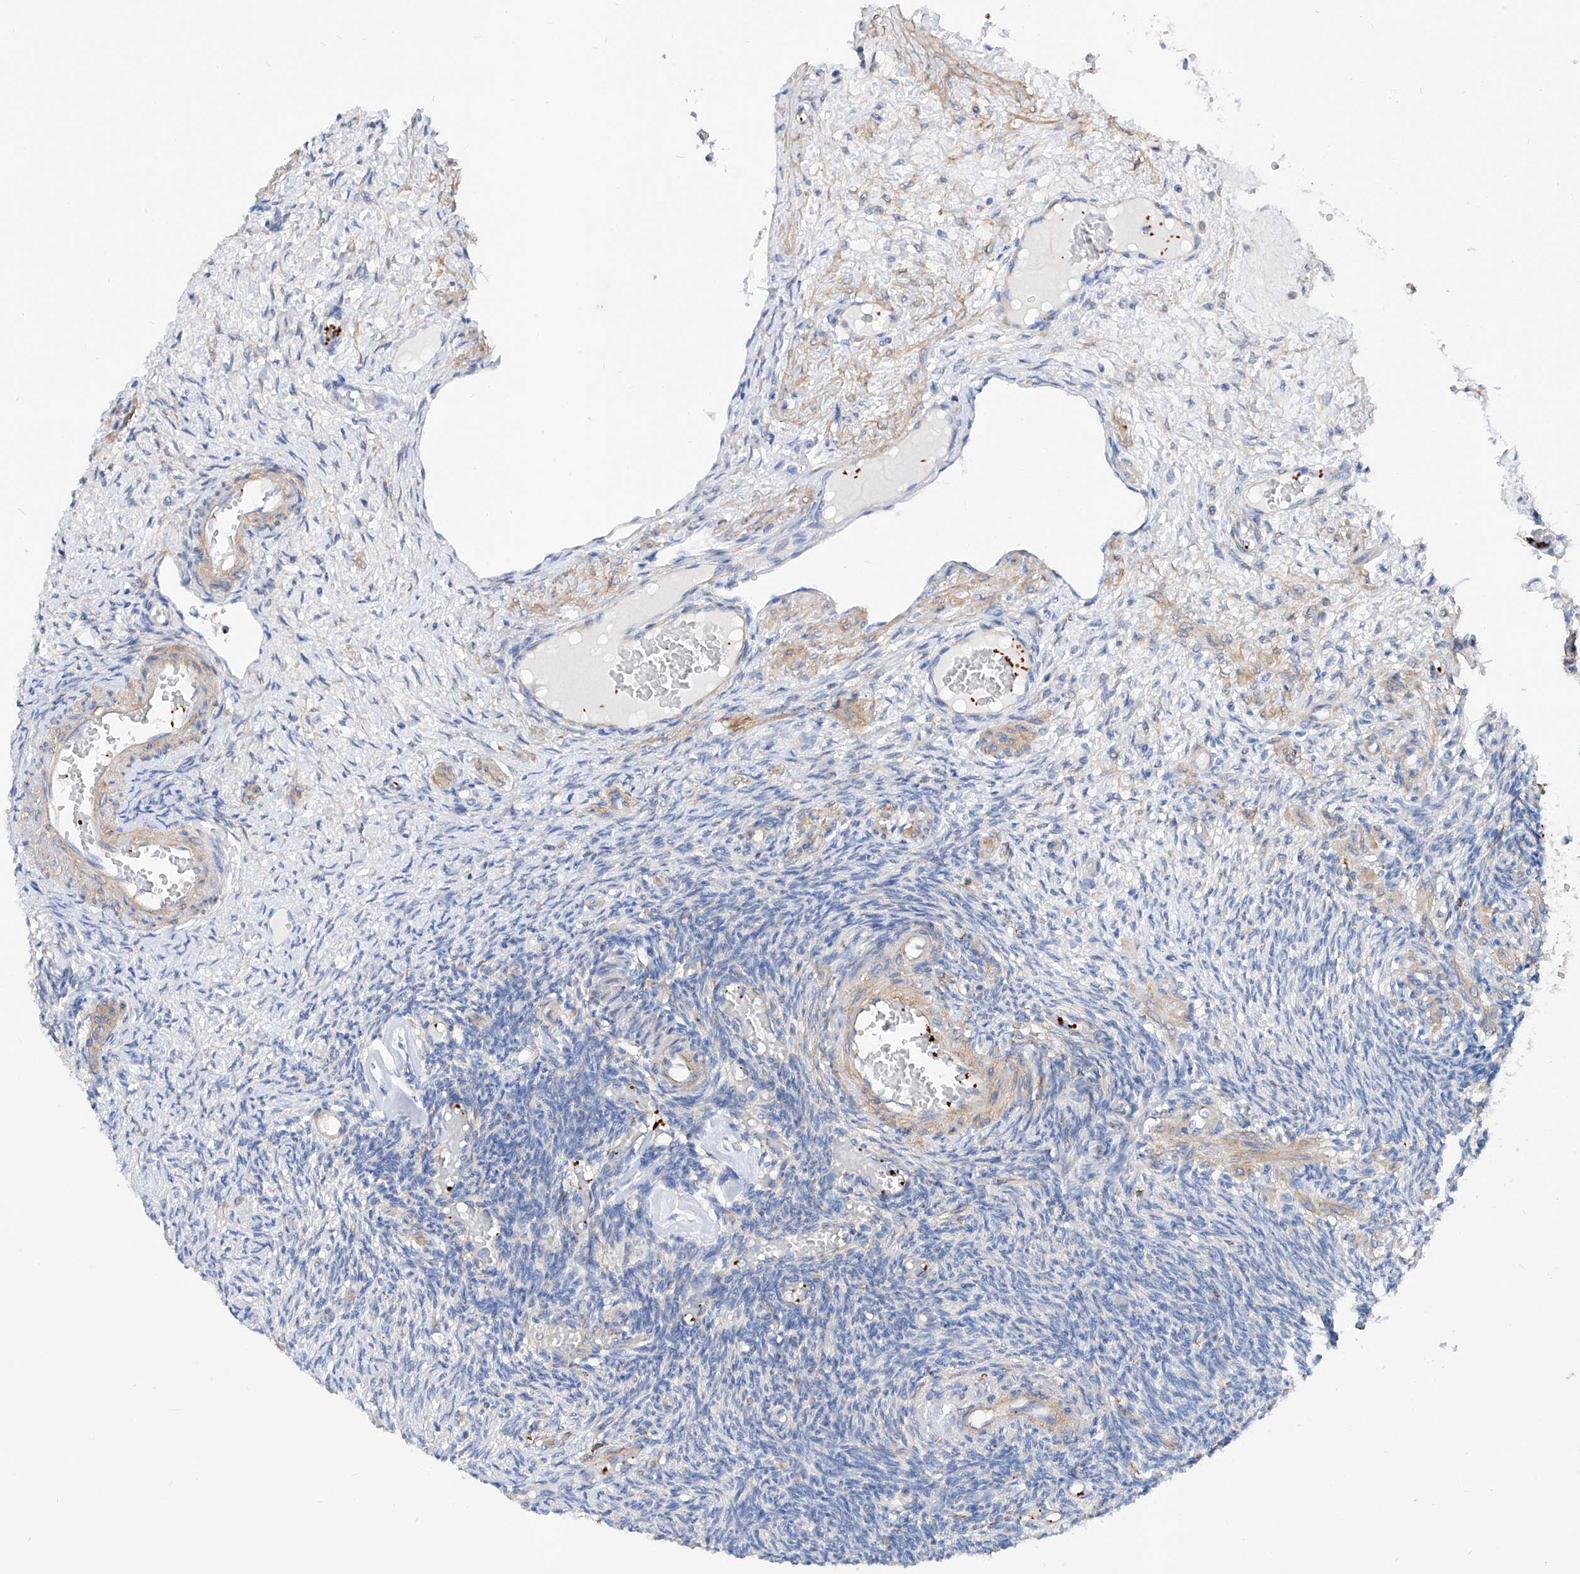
{"staining": {"intensity": "negative", "quantity": "none", "location": "none"}, "tissue": "ovary", "cell_type": "Ovarian stroma cells", "image_type": "normal", "snomed": [{"axis": "morphology", "description": "Normal tissue, NOS"}, {"axis": "topography", "description": "Ovary"}], "caption": "IHC of unremarkable human ovary demonstrates no expression in ovarian stroma cells.", "gene": "TAS2R60", "patient": {"sex": "female", "age": 27}}